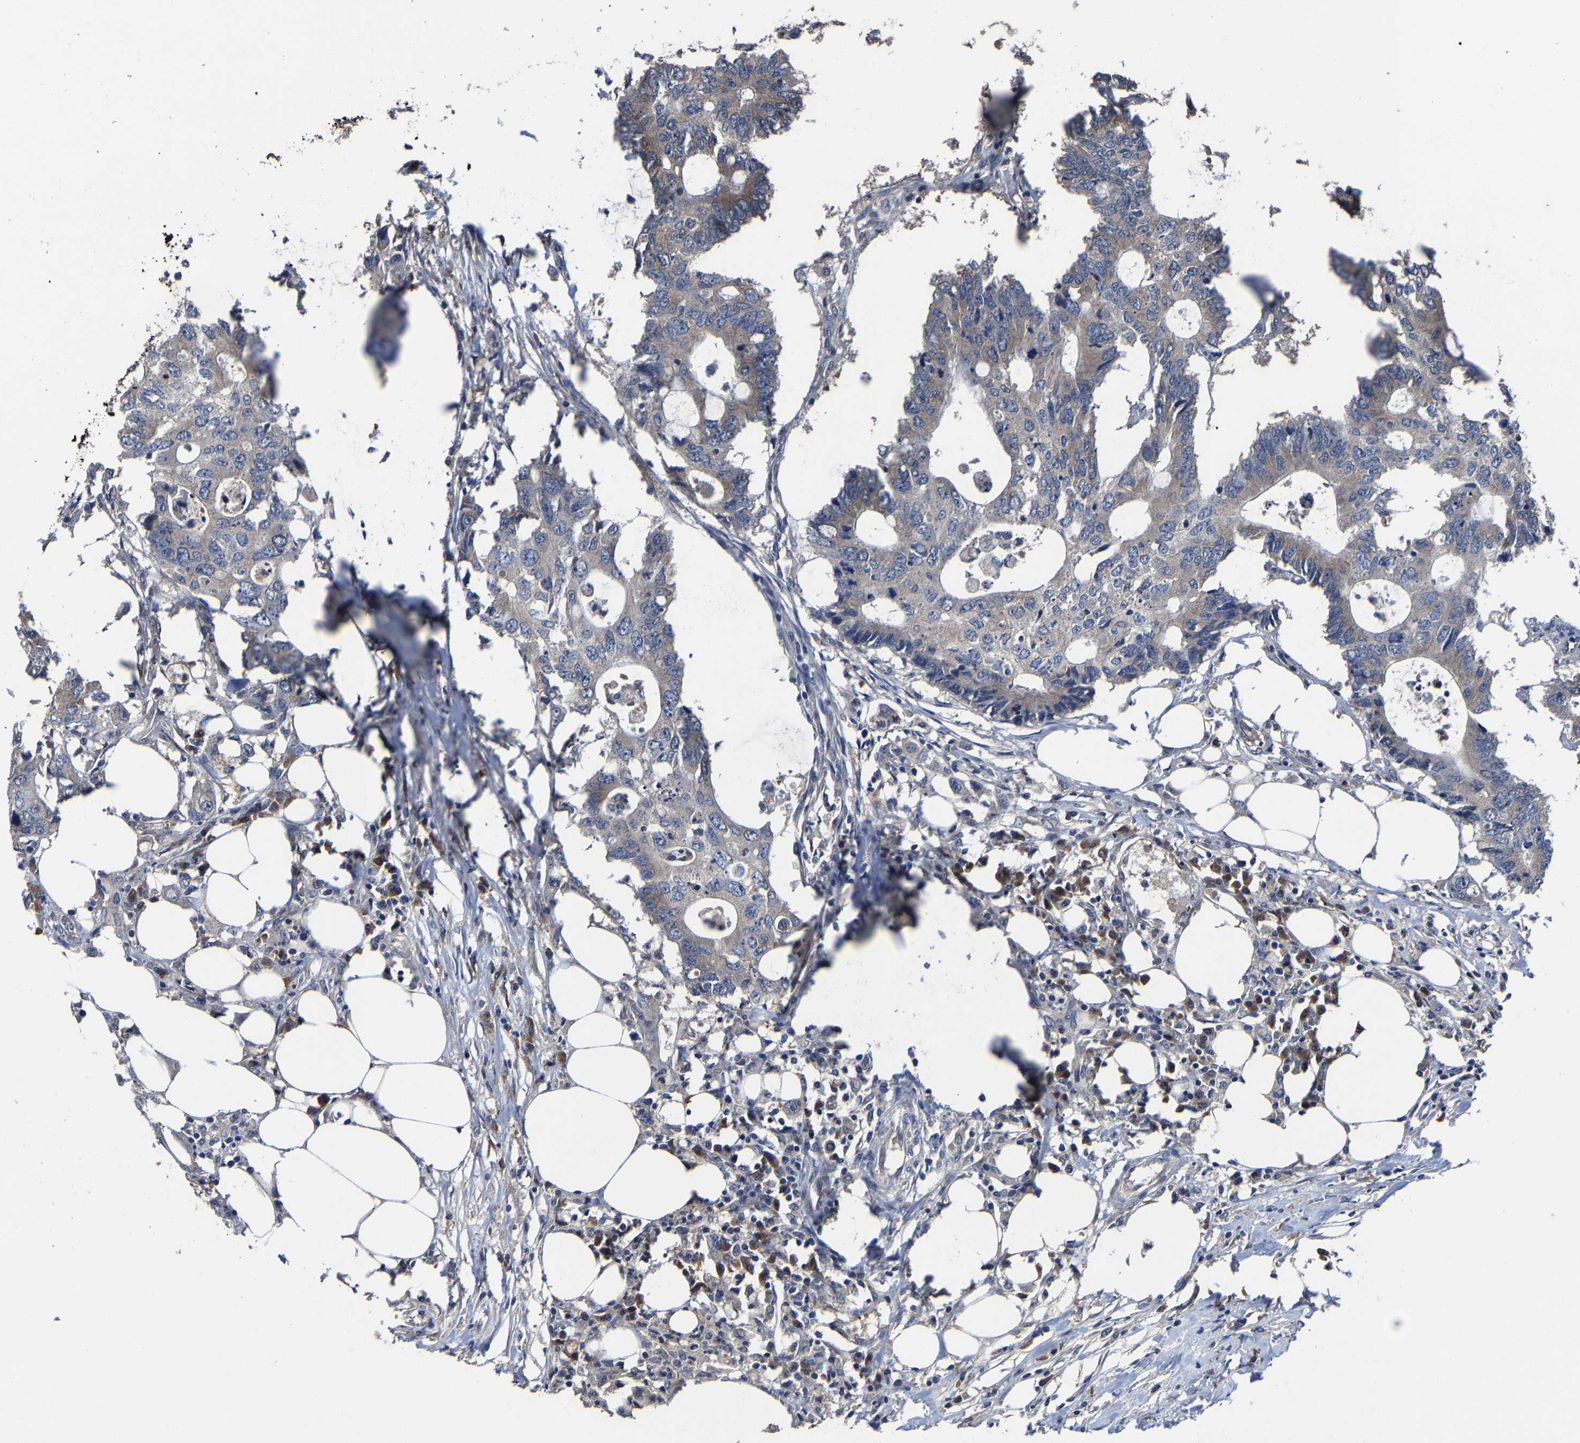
{"staining": {"intensity": "negative", "quantity": "none", "location": "none"}, "tissue": "colorectal cancer", "cell_type": "Tumor cells", "image_type": "cancer", "snomed": [{"axis": "morphology", "description": "Adenocarcinoma, NOS"}, {"axis": "topography", "description": "Colon"}], "caption": "This photomicrograph is of colorectal cancer (adenocarcinoma) stained with immunohistochemistry (IHC) to label a protein in brown with the nuclei are counter-stained blue. There is no expression in tumor cells. (DAB (3,3'-diaminobenzidine) immunohistochemistry (IHC) with hematoxylin counter stain).", "gene": "EBAG9", "patient": {"sex": "male", "age": 71}}